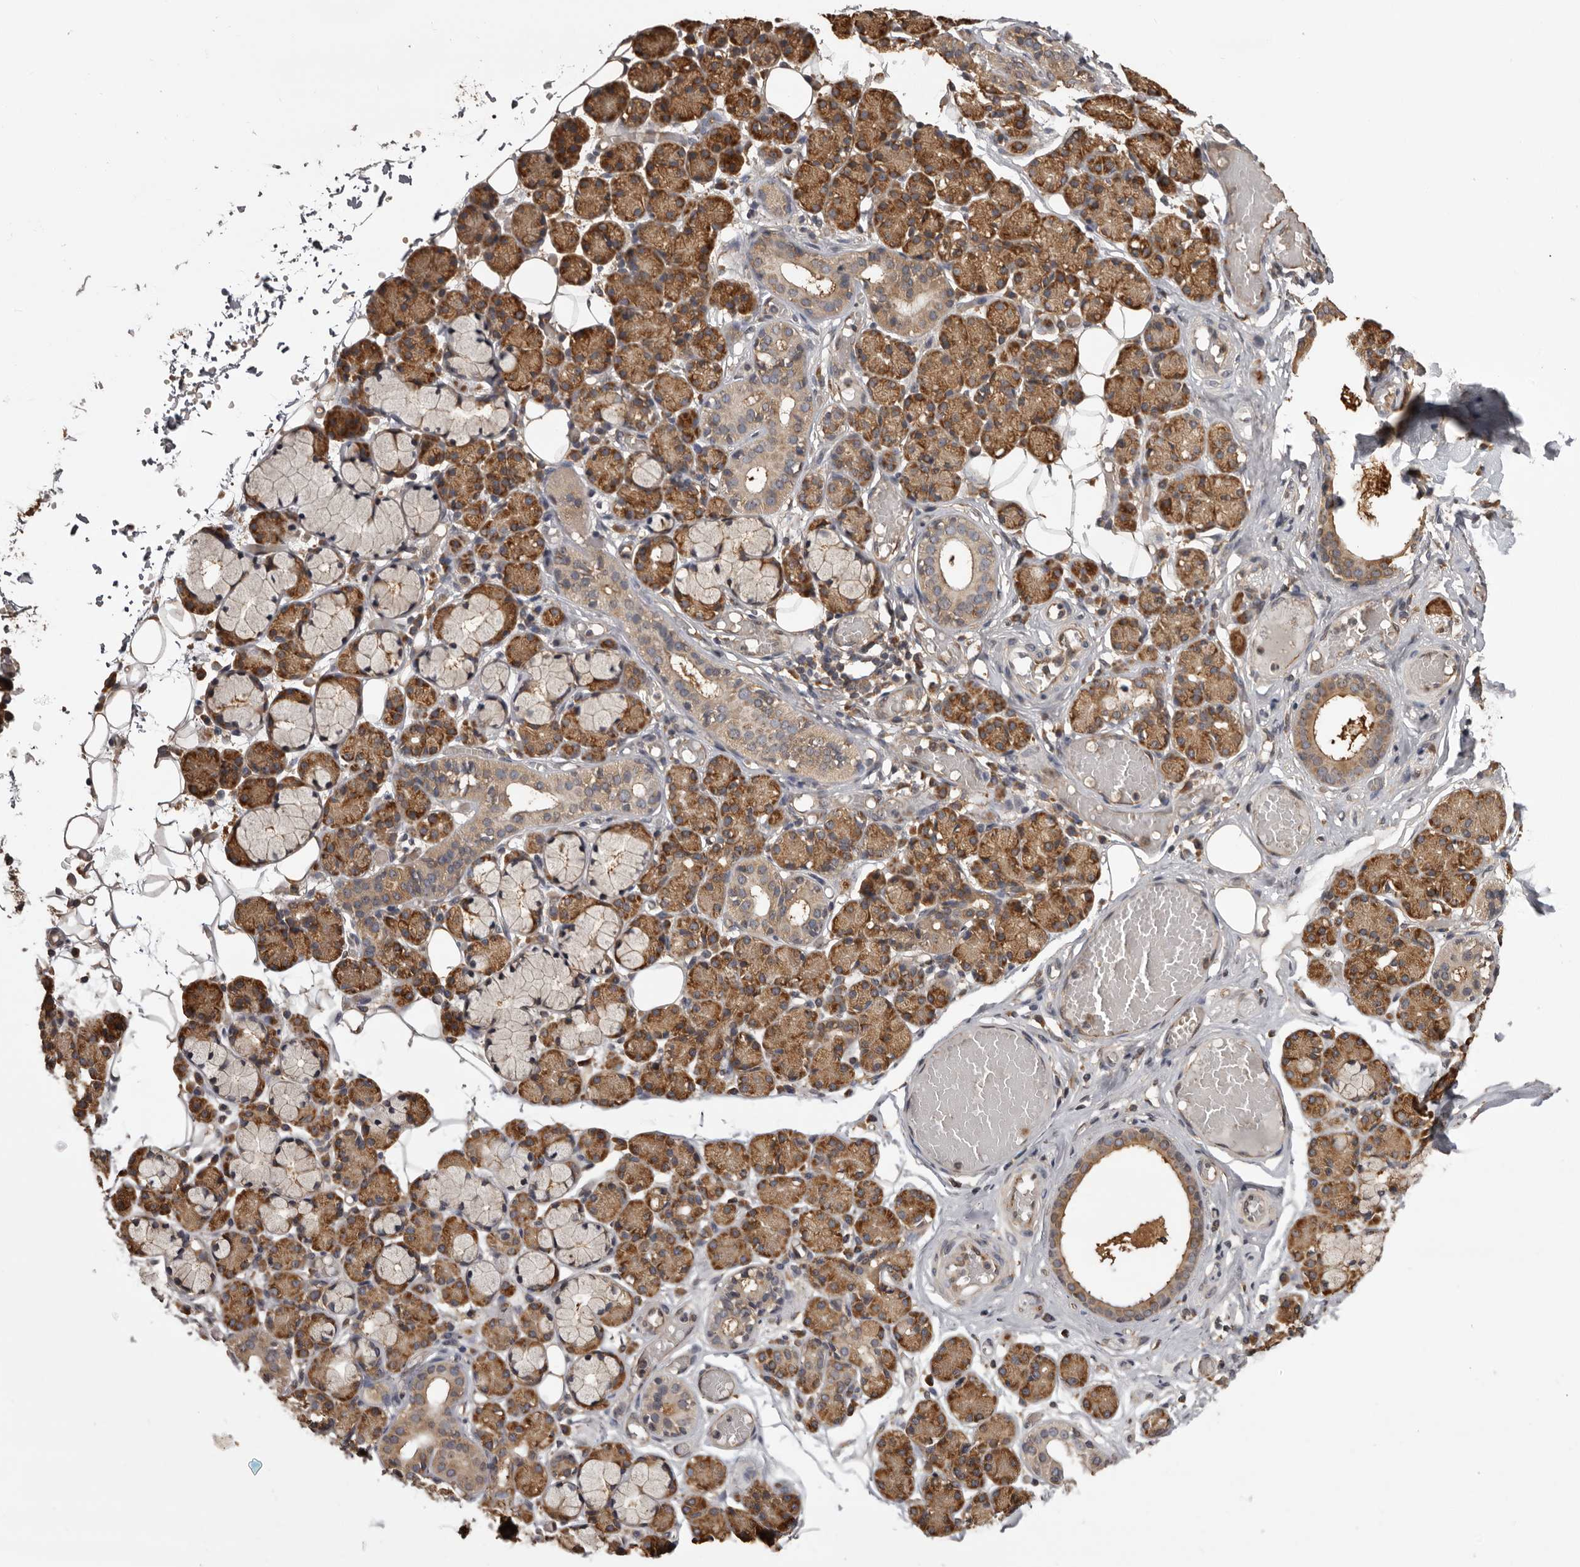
{"staining": {"intensity": "moderate", "quantity": ">75%", "location": "cytoplasmic/membranous"}, "tissue": "salivary gland", "cell_type": "Glandular cells", "image_type": "normal", "snomed": [{"axis": "morphology", "description": "Normal tissue, NOS"}, {"axis": "topography", "description": "Salivary gland"}], "caption": "Human salivary gland stained with a brown dye shows moderate cytoplasmic/membranous positive staining in about >75% of glandular cells.", "gene": "DARS1", "patient": {"sex": "male", "age": 63}}